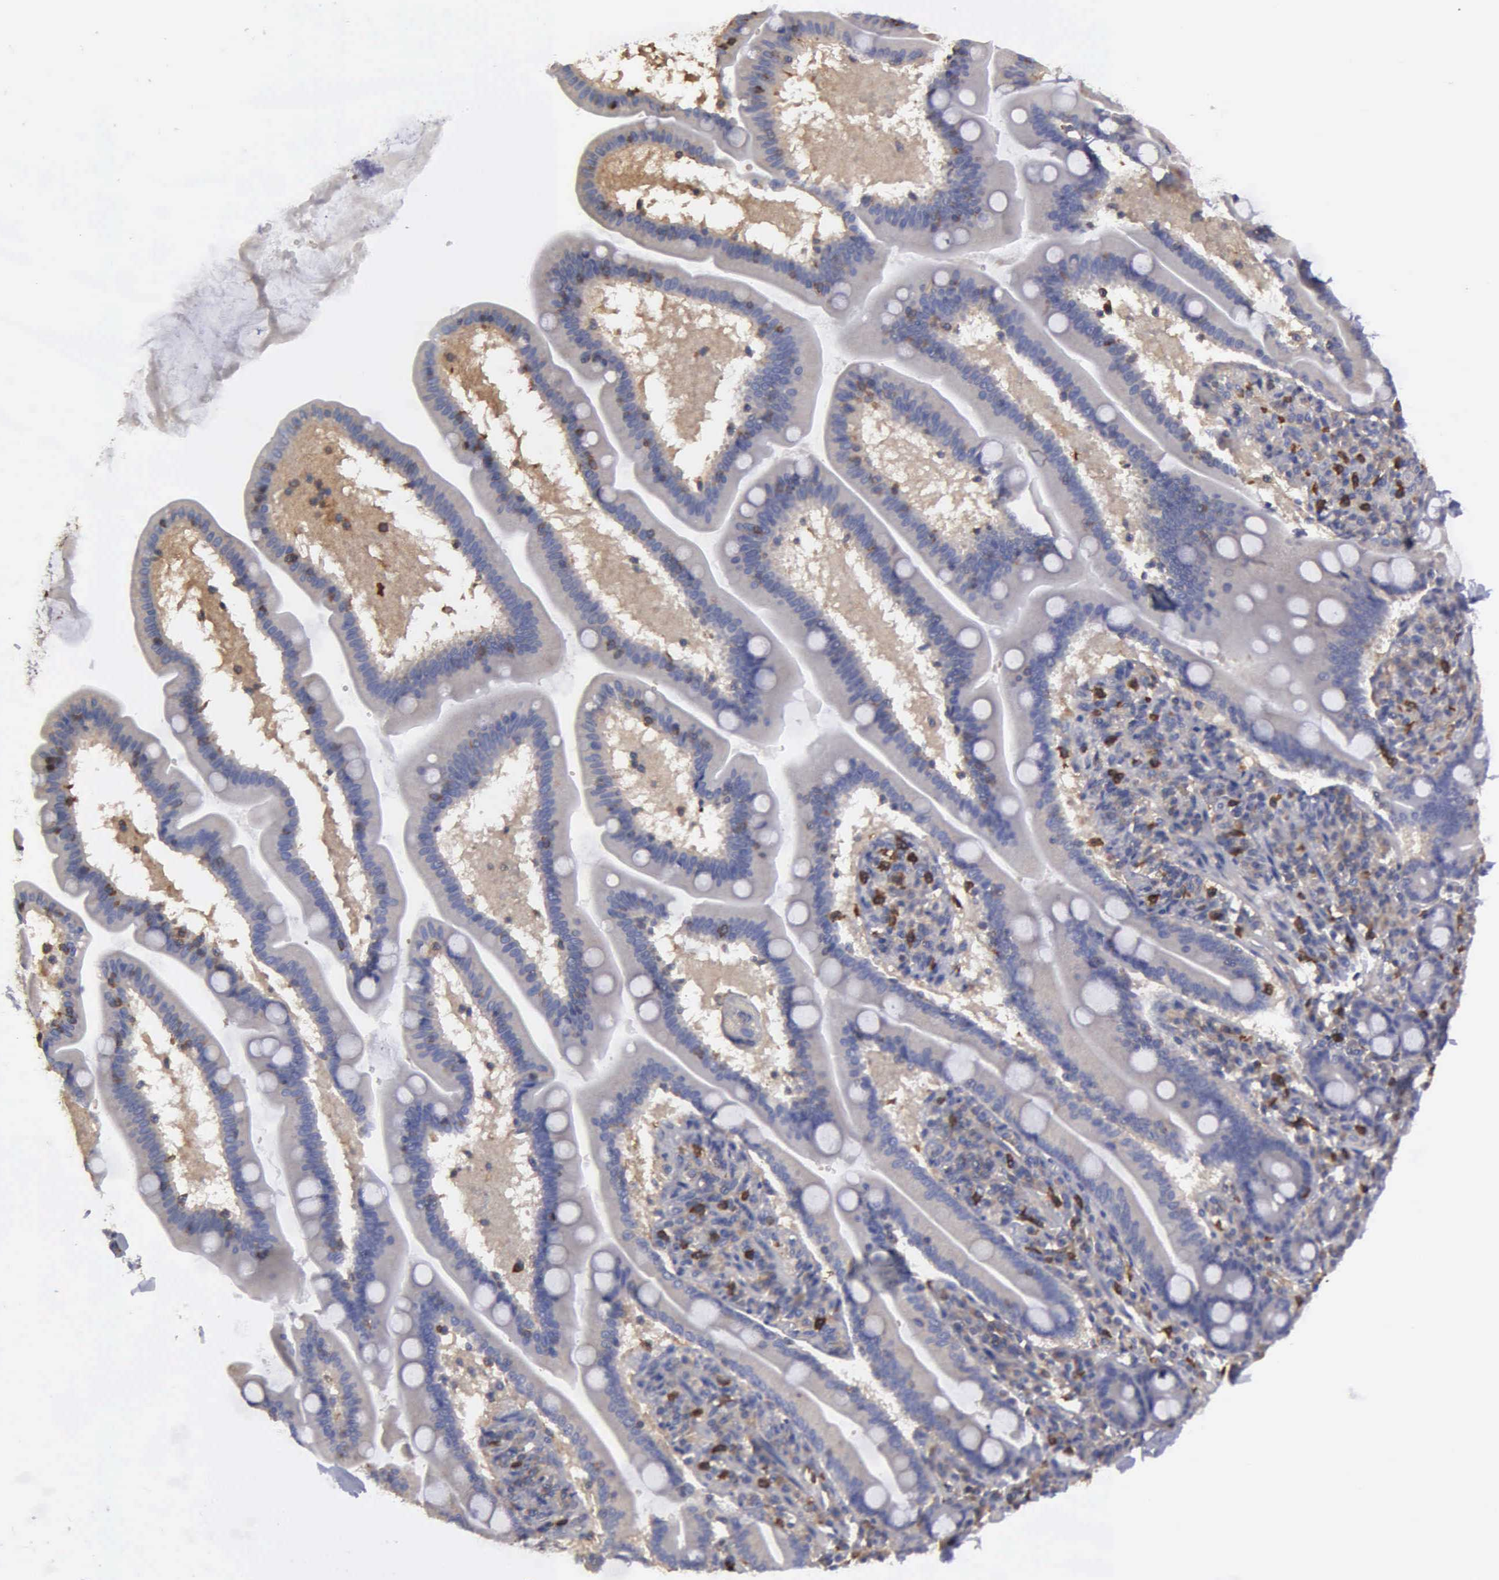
{"staining": {"intensity": "weak", "quantity": "<25%", "location": "cytoplasmic/membranous"}, "tissue": "adipose tissue", "cell_type": "Adipocytes", "image_type": "normal", "snomed": [{"axis": "morphology", "description": "Normal tissue, NOS"}, {"axis": "topography", "description": "Duodenum"}], "caption": "High magnification brightfield microscopy of benign adipose tissue stained with DAB (3,3'-diaminobenzidine) (brown) and counterstained with hematoxylin (blue): adipocytes show no significant staining. The staining was performed using DAB to visualize the protein expression in brown, while the nuclei were stained in blue with hematoxylin (Magnification: 20x).", "gene": "G6PD", "patient": {"sex": "male", "age": 63}}